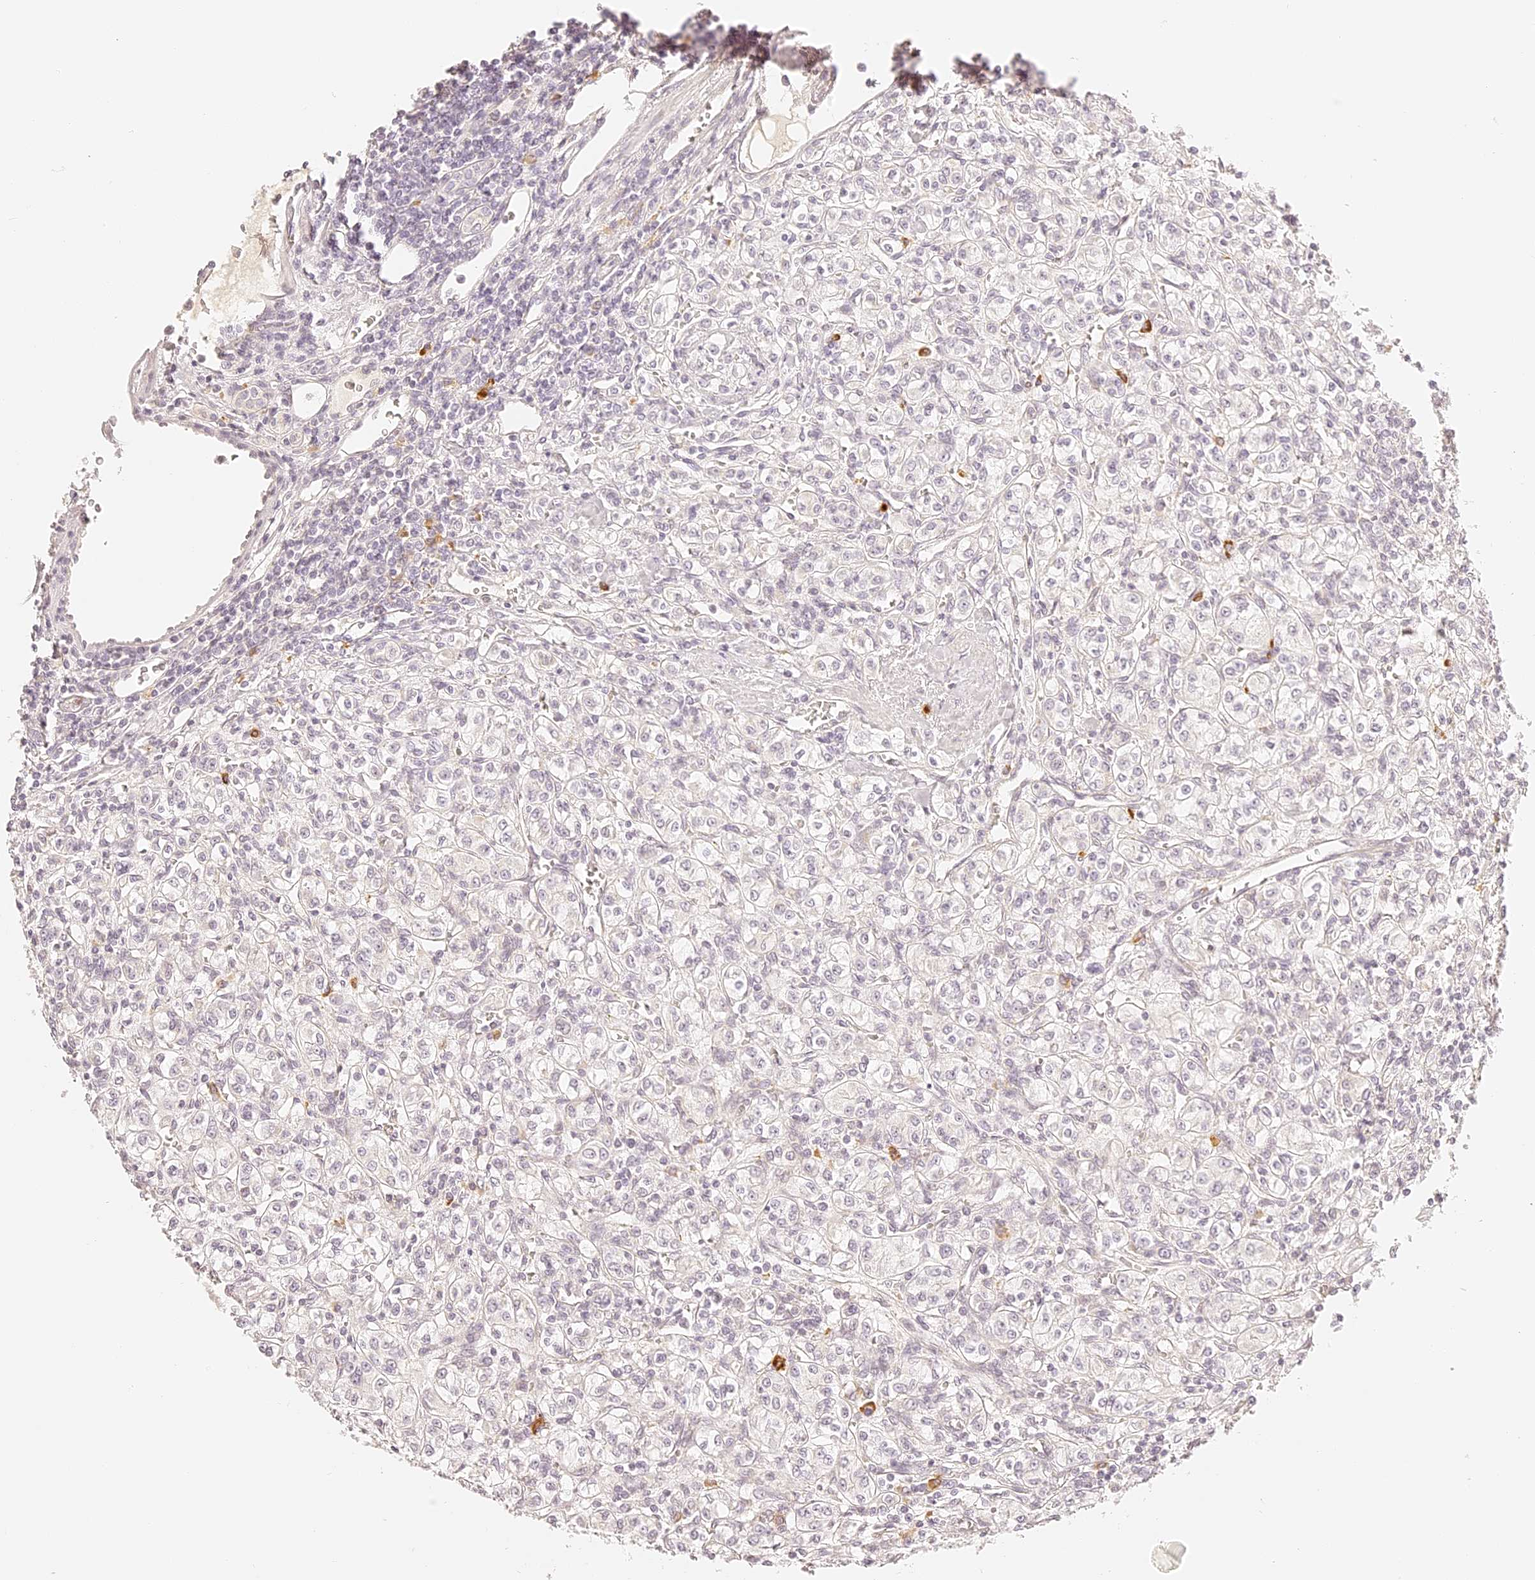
{"staining": {"intensity": "negative", "quantity": "none", "location": "none"}, "tissue": "renal cancer", "cell_type": "Tumor cells", "image_type": "cancer", "snomed": [{"axis": "morphology", "description": "Adenocarcinoma, NOS"}, {"axis": "topography", "description": "Kidney"}], "caption": "Immunohistochemistry histopathology image of human renal cancer stained for a protein (brown), which reveals no positivity in tumor cells.", "gene": "TRIM45", "patient": {"sex": "male", "age": 77}}